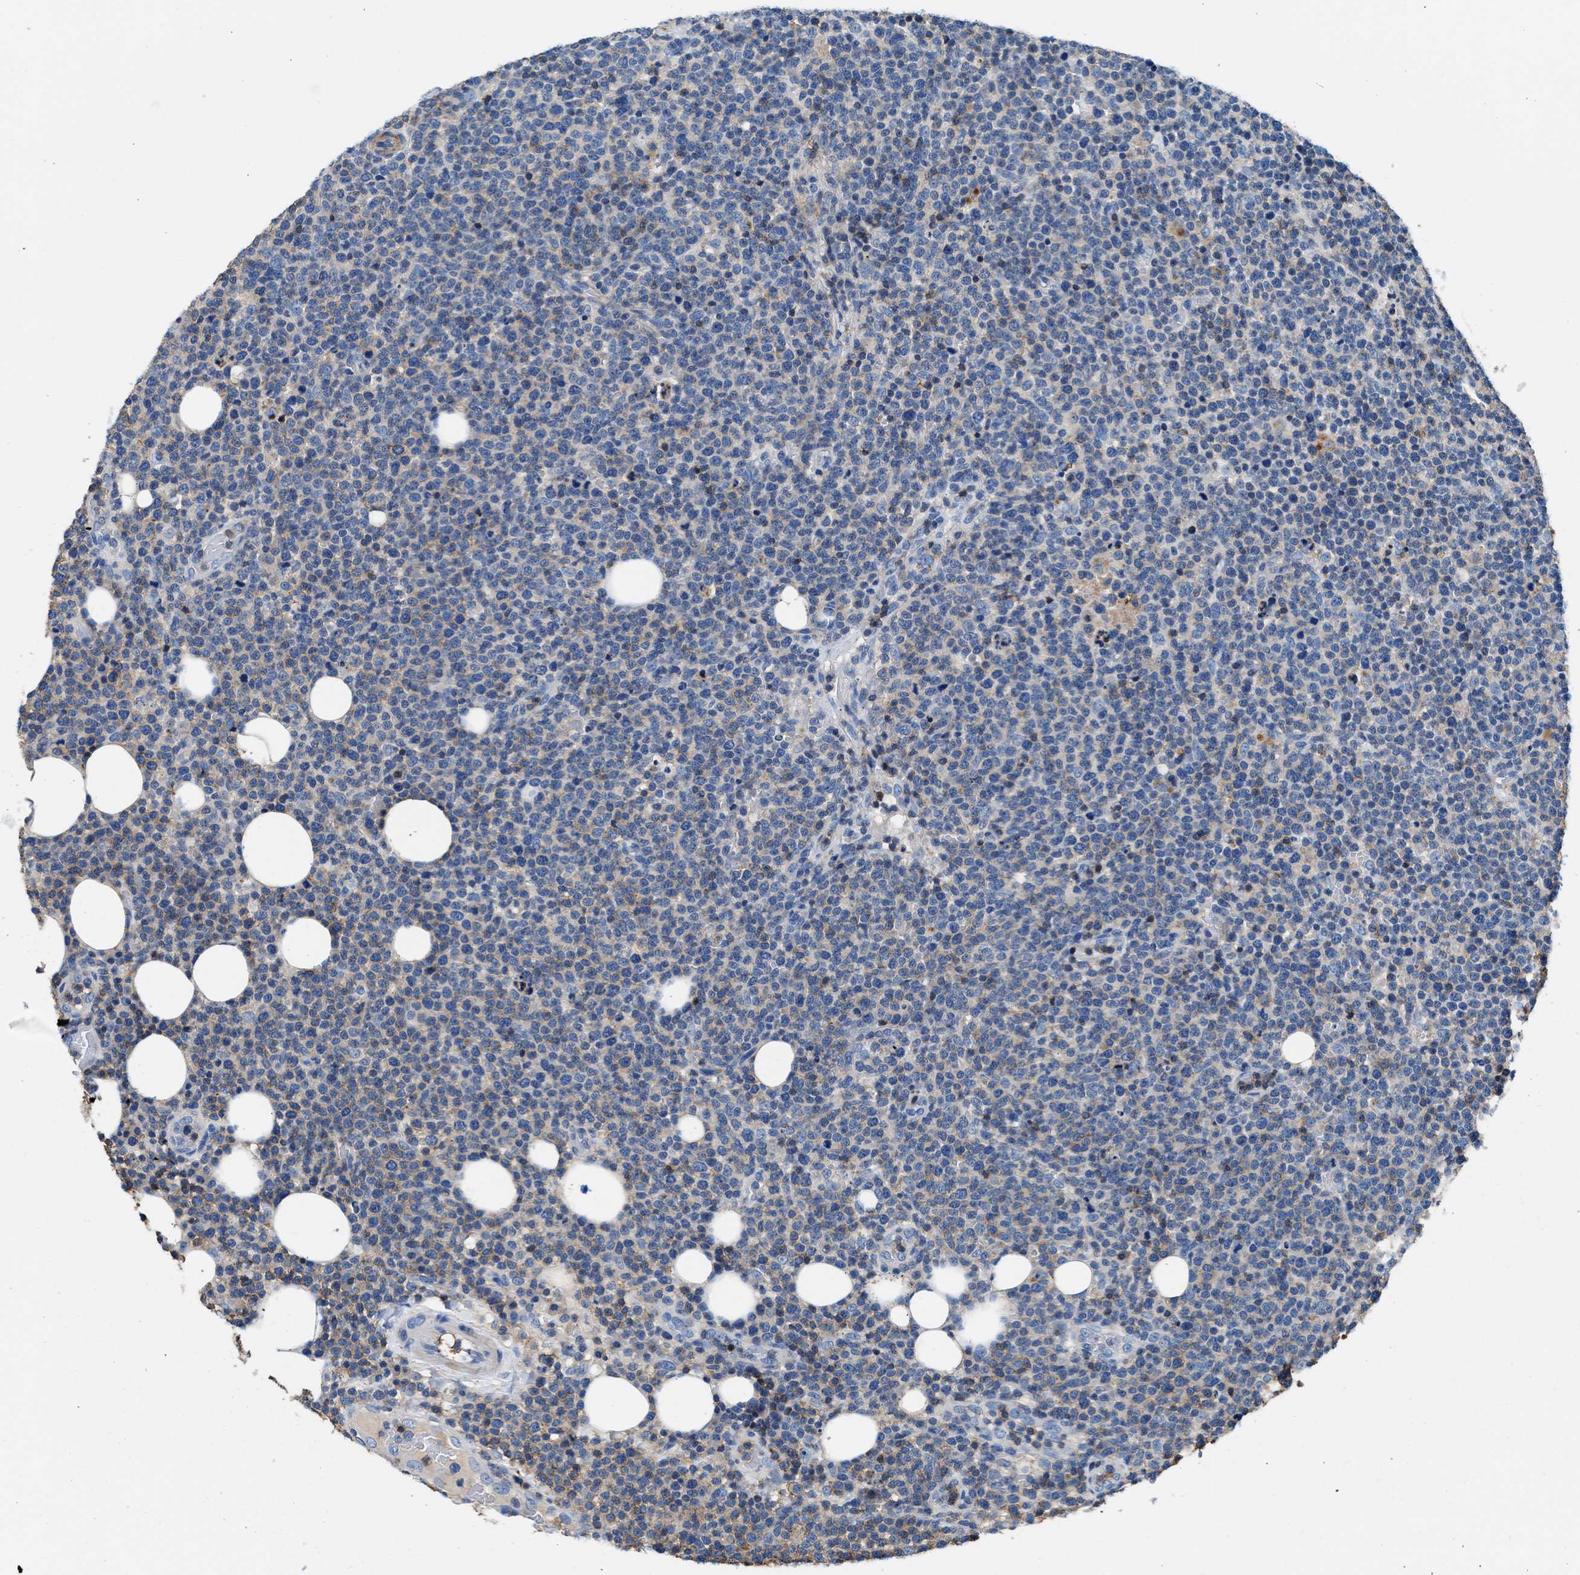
{"staining": {"intensity": "negative", "quantity": "none", "location": "none"}, "tissue": "lymphoma", "cell_type": "Tumor cells", "image_type": "cancer", "snomed": [{"axis": "morphology", "description": "Malignant lymphoma, non-Hodgkin's type, High grade"}, {"axis": "topography", "description": "Lymph node"}], "caption": "The micrograph exhibits no staining of tumor cells in malignant lymphoma, non-Hodgkin's type (high-grade).", "gene": "KCNQ4", "patient": {"sex": "male", "age": 61}}